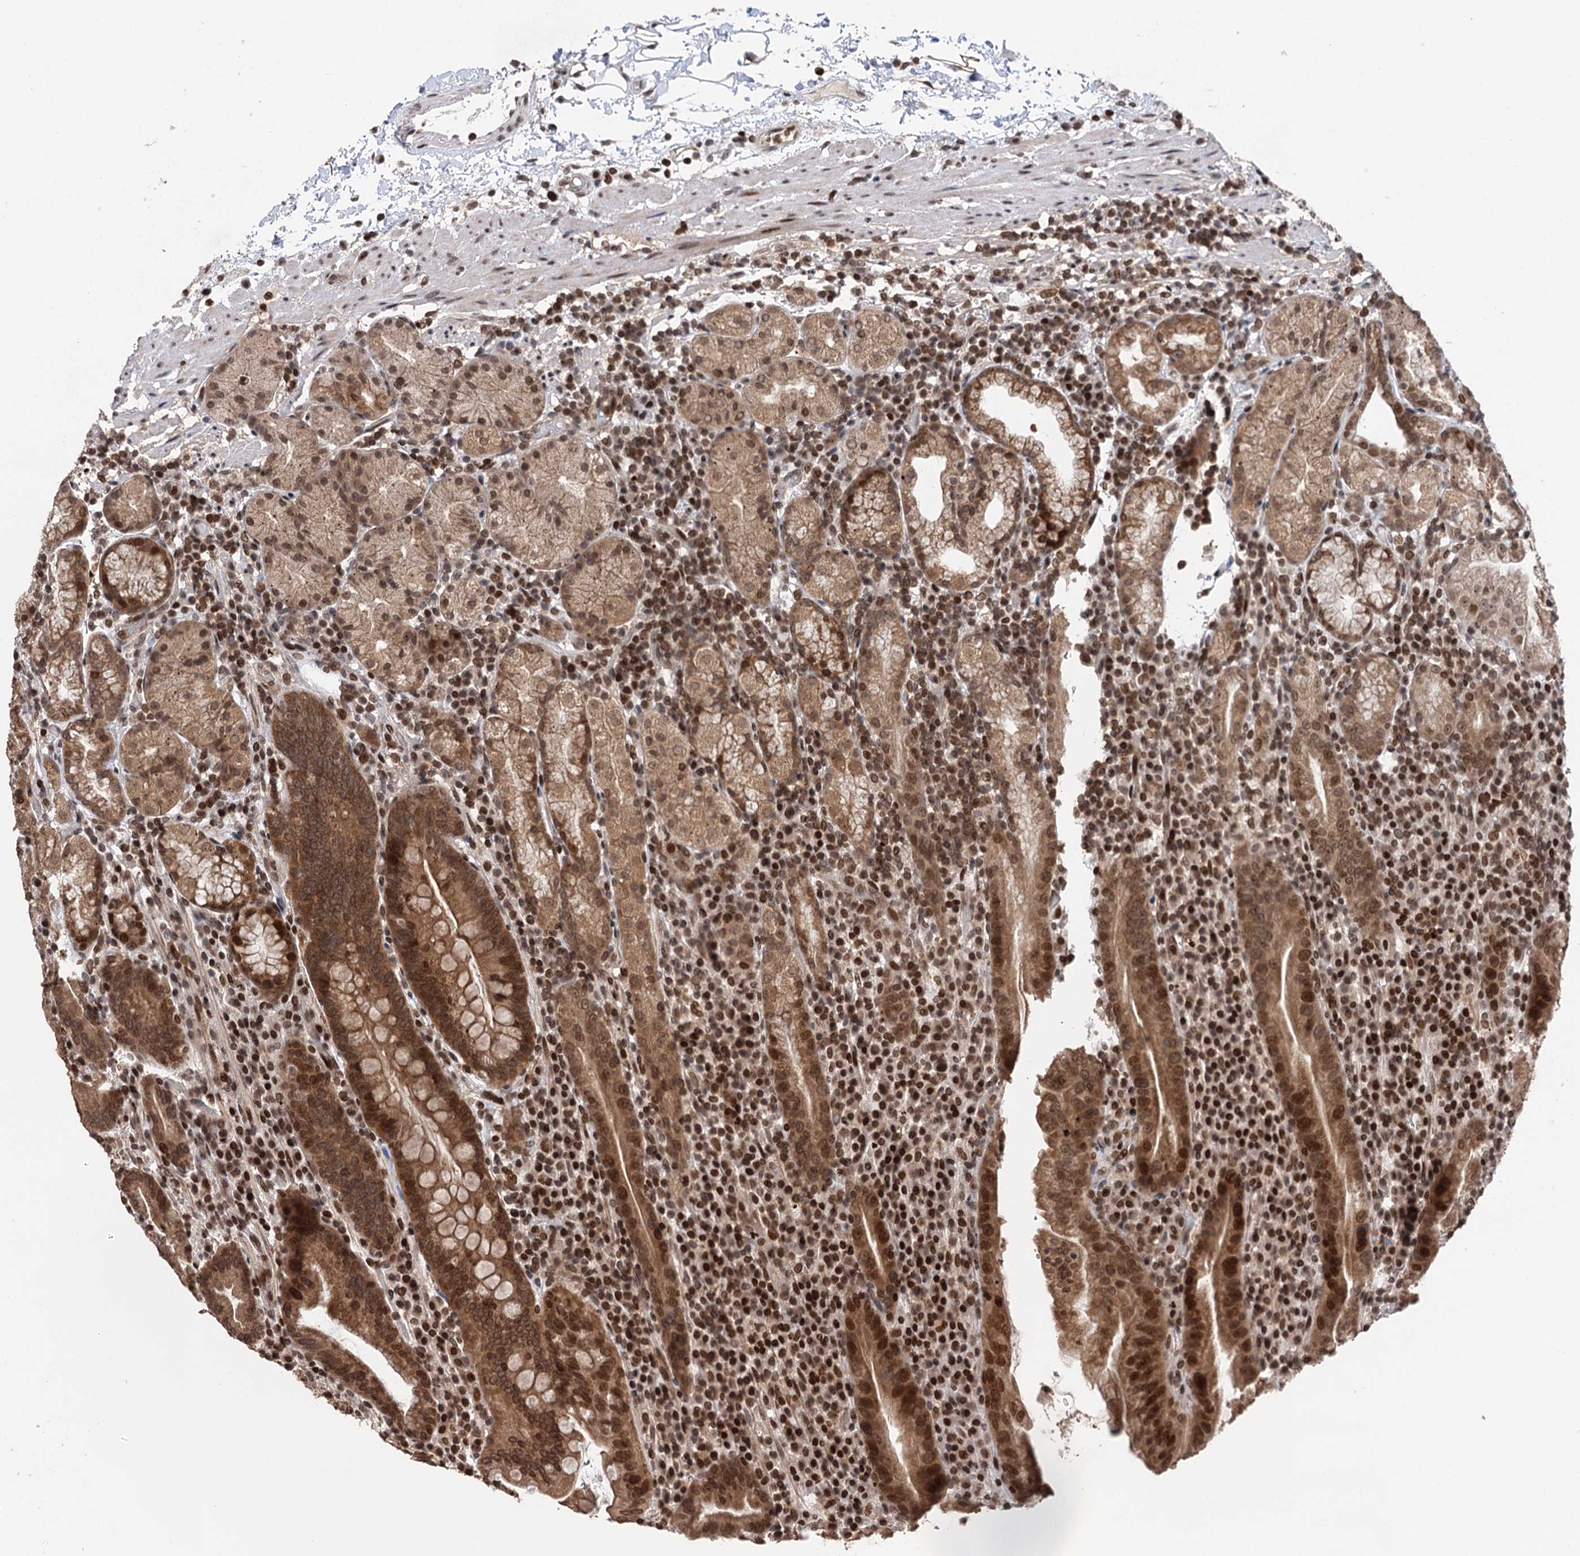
{"staining": {"intensity": "moderate", "quantity": ">75%", "location": "cytoplasmic/membranous,nuclear"}, "tissue": "stomach", "cell_type": "Glandular cells", "image_type": "normal", "snomed": [{"axis": "morphology", "description": "Normal tissue, NOS"}, {"axis": "morphology", "description": "Inflammation, NOS"}, {"axis": "topography", "description": "Stomach"}], "caption": "Immunohistochemical staining of benign stomach shows >75% levels of moderate cytoplasmic/membranous,nuclear protein positivity in approximately >75% of glandular cells.", "gene": "CCDC77", "patient": {"sex": "male", "age": 79}}